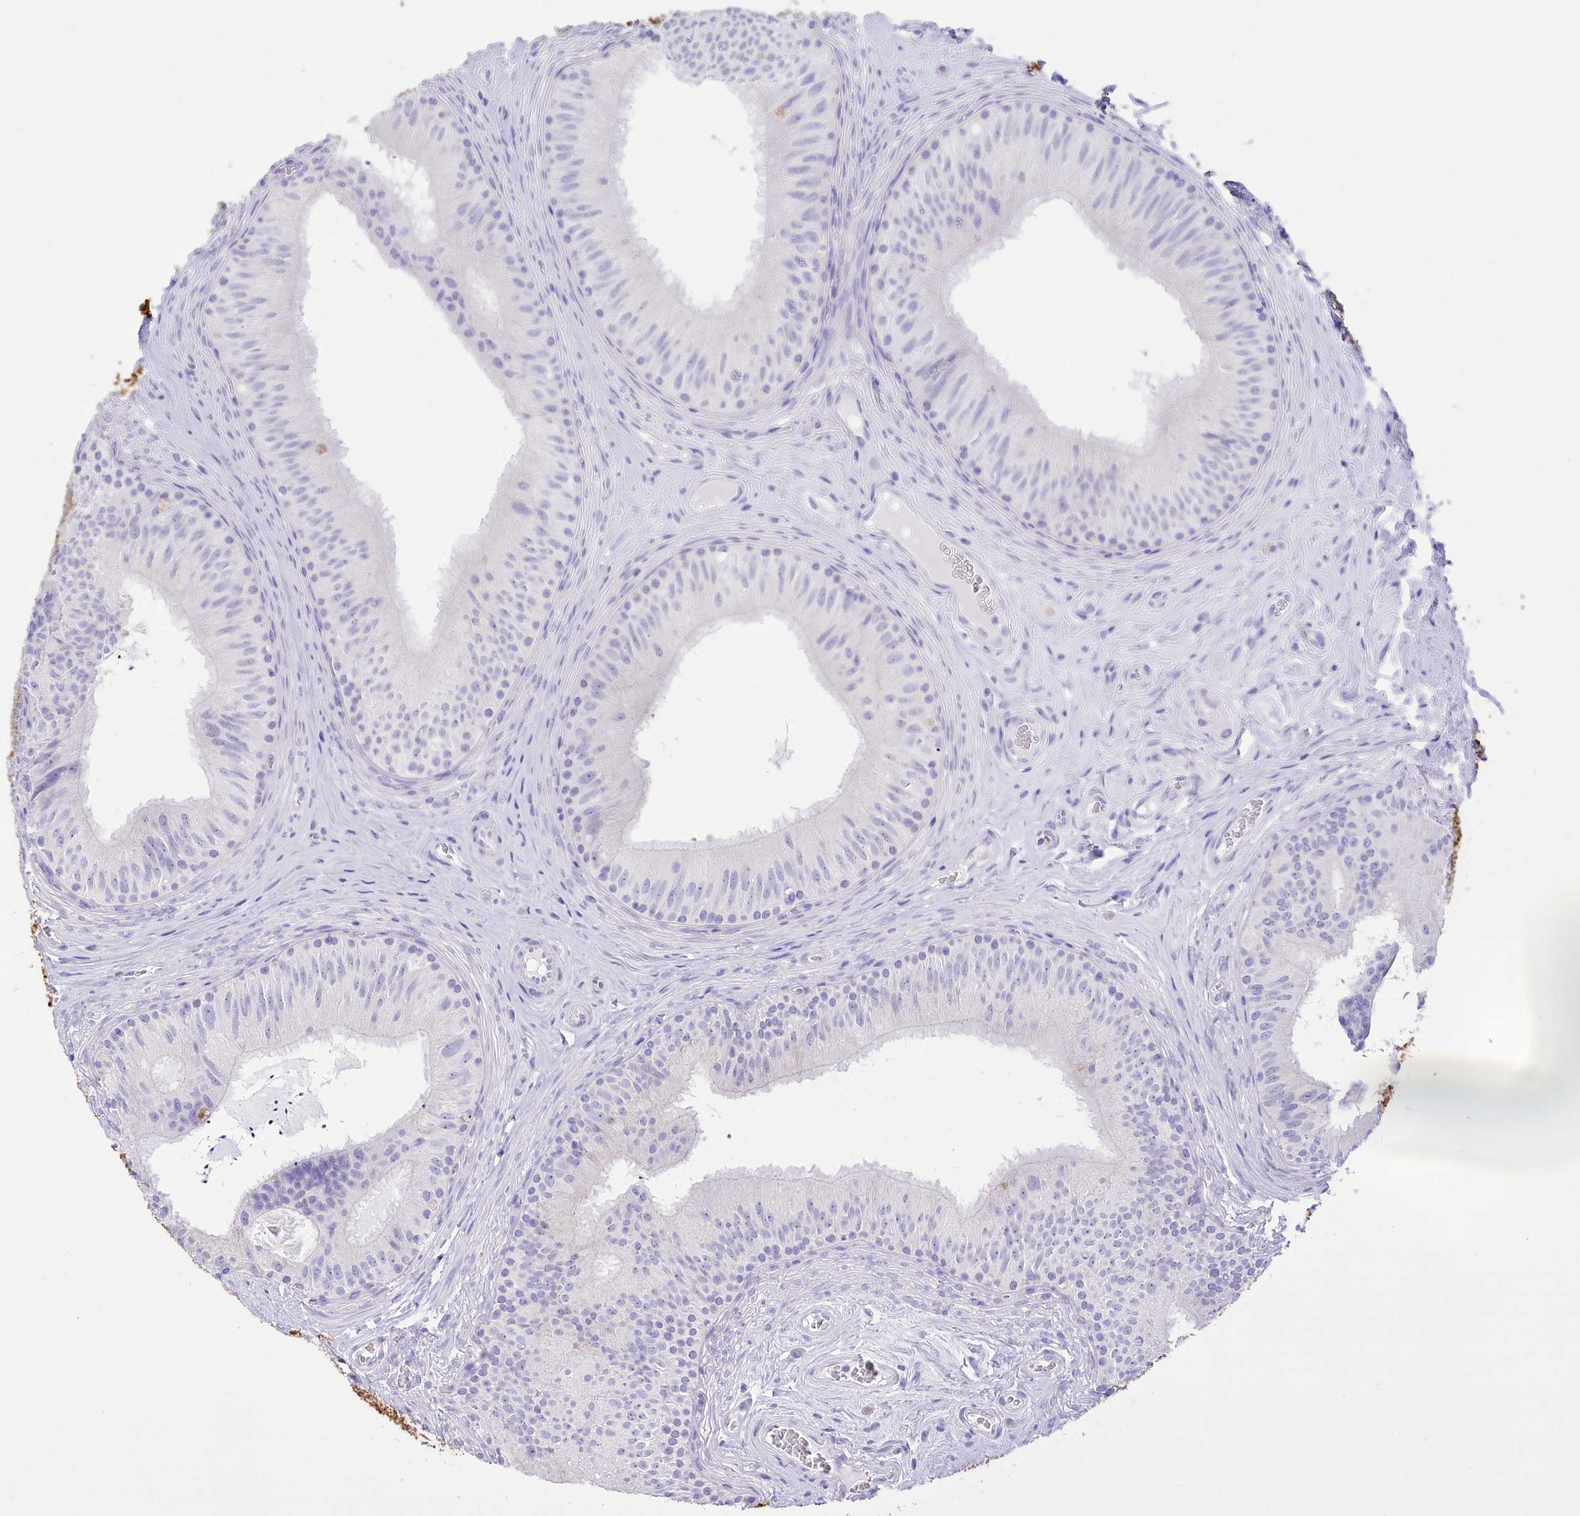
{"staining": {"intensity": "negative", "quantity": "none", "location": "none"}, "tissue": "epididymis", "cell_type": "Glandular cells", "image_type": "normal", "snomed": [{"axis": "morphology", "description": "Normal tissue, NOS"}, {"axis": "topography", "description": "Epididymis"}], "caption": "The micrograph demonstrates no staining of glandular cells in normal epididymis. Brightfield microscopy of immunohistochemistry (IHC) stained with DAB (3,3'-diaminobenzidine) (brown) and hematoxylin (blue), captured at high magnification.", "gene": "PBLD", "patient": {"sex": "male", "age": 46}}